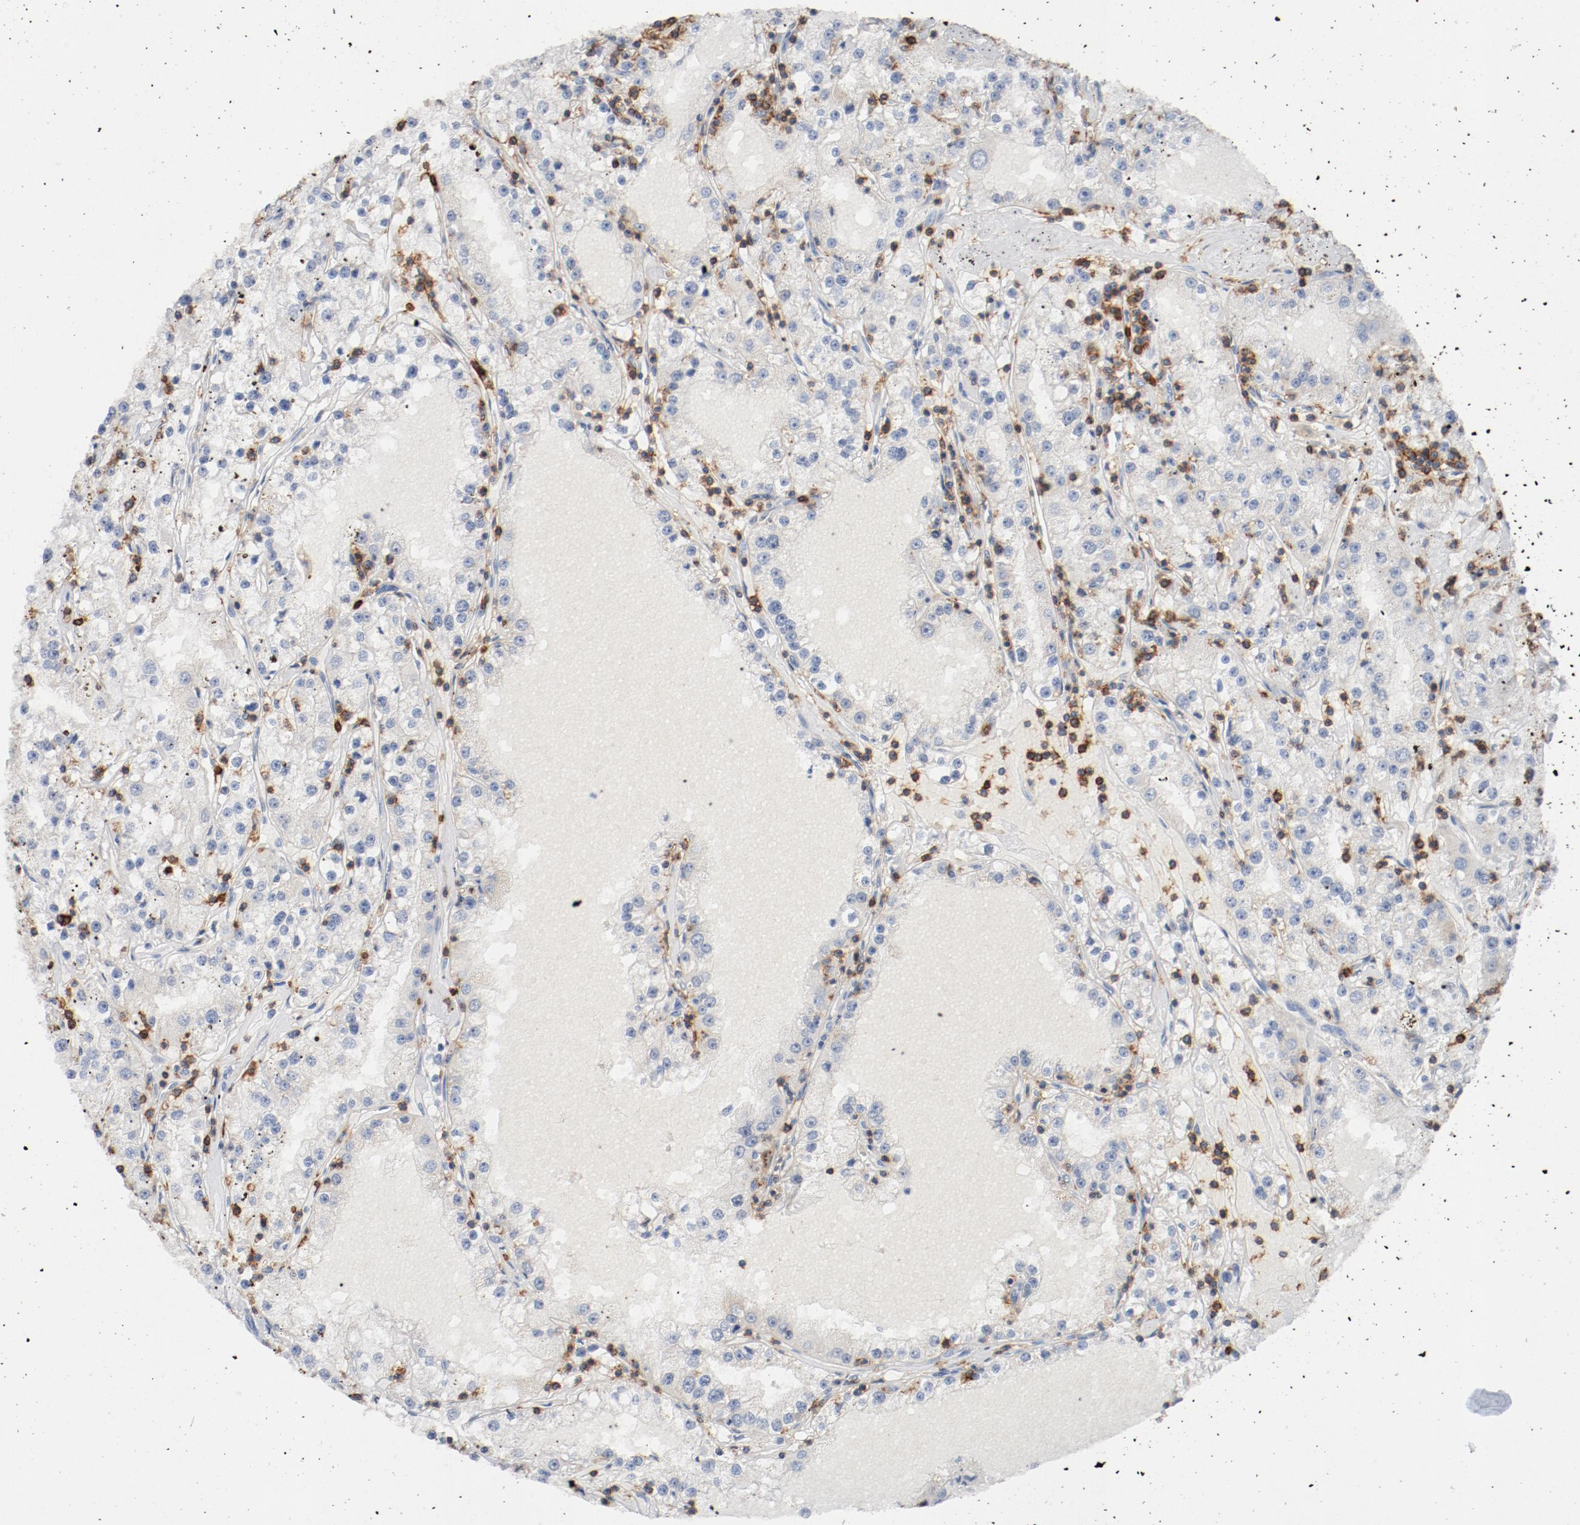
{"staining": {"intensity": "negative", "quantity": "none", "location": "none"}, "tissue": "renal cancer", "cell_type": "Tumor cells", "image_type": "cancer", "snomed": [{"axis": "morphology", "description": "Adenocarcinoma, NOS"}, {"axis": "topography", "description": "Kidney"}], "caption": "Immunohistochemical staining of adenocarcinoma (renal) shows no significant positivity in tumor cells. The staining was performed using DAB to visualize the protein expression in brown, while the nuclei were stained in blue with hematoxylin (Magnification: 20x).", "gene": "CD247", "patient": {"sex": "male", "age": 56}}